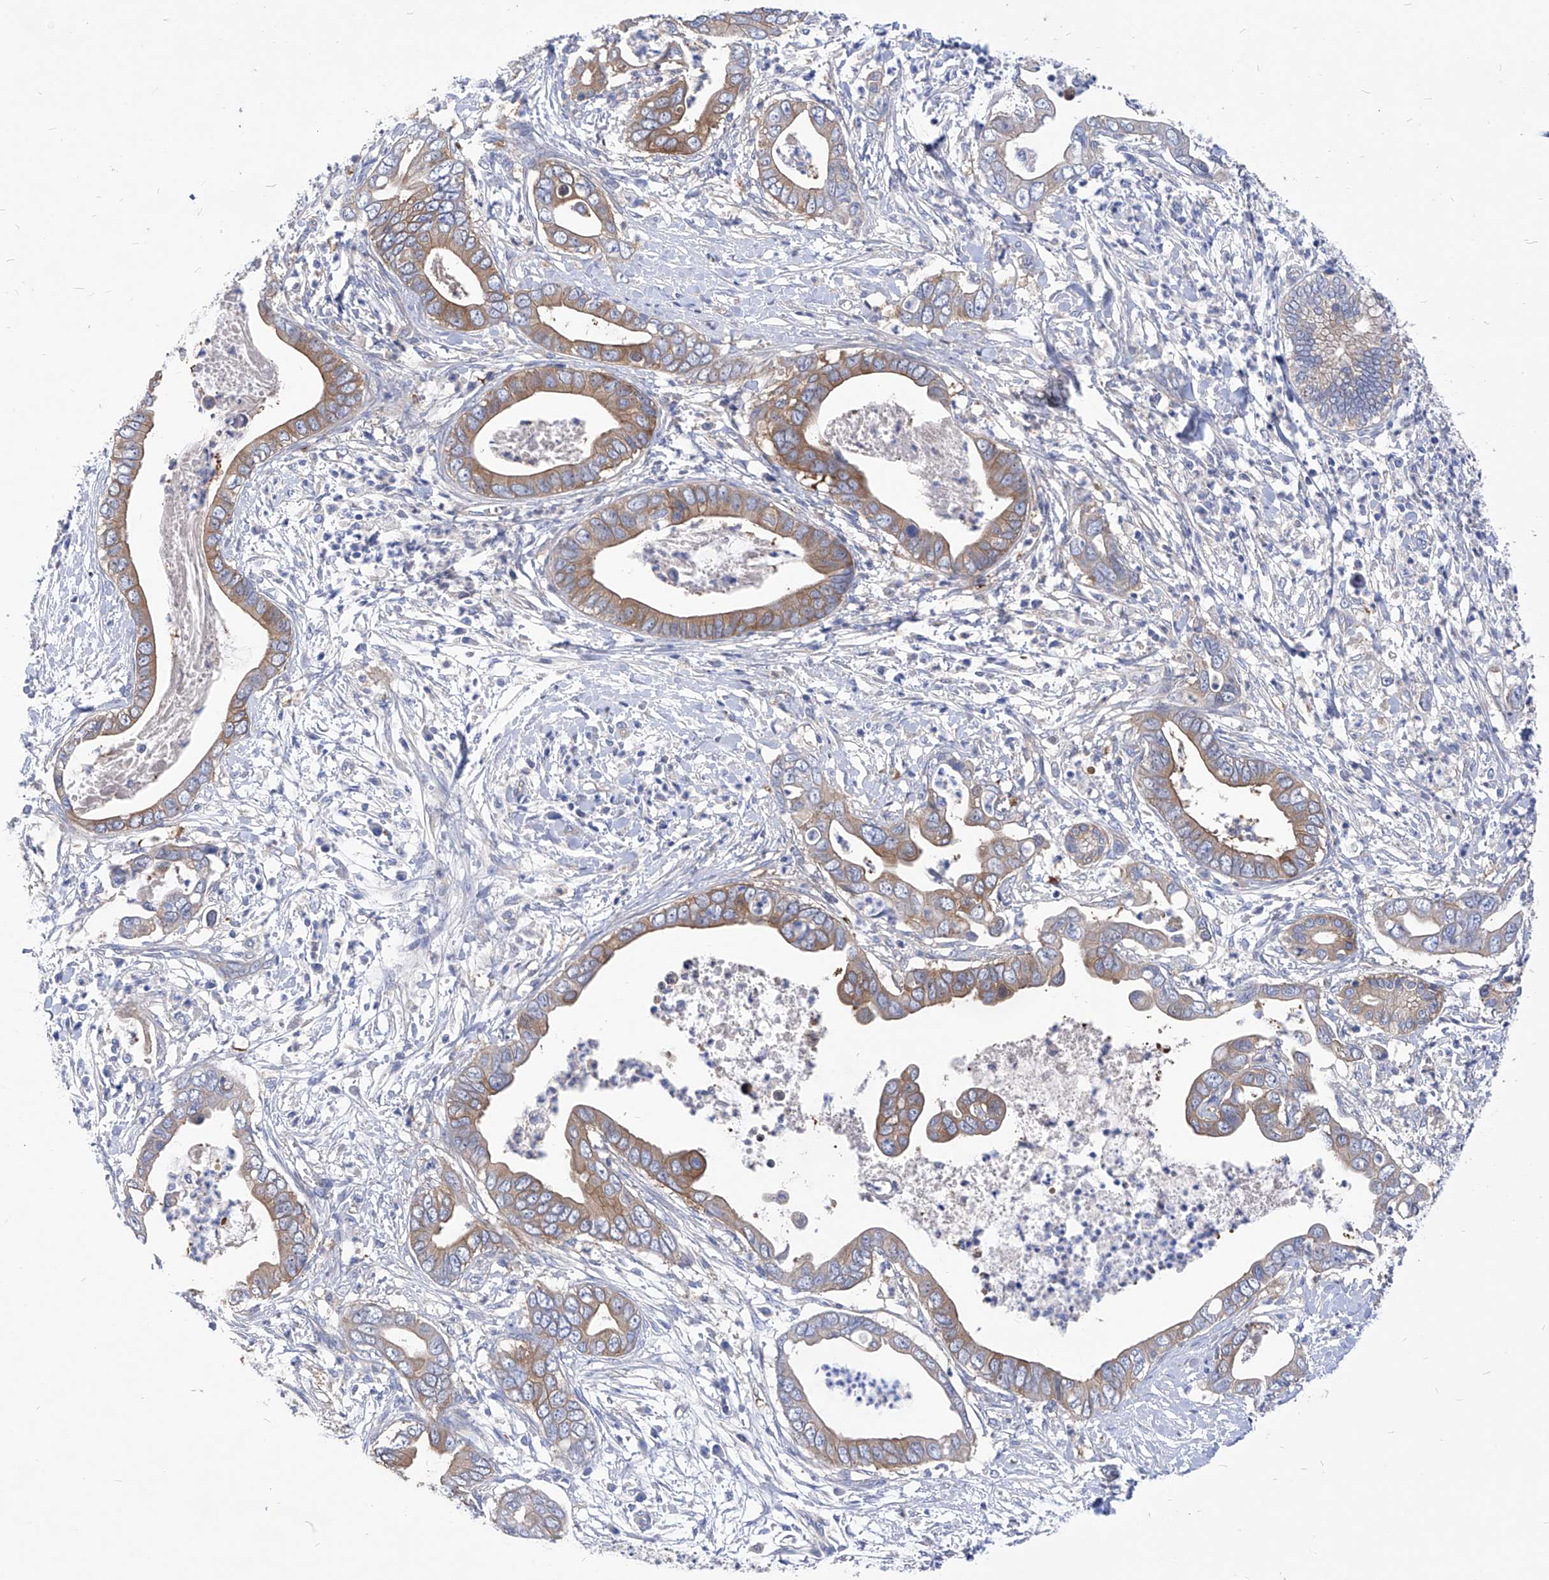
{"staining": {"intensity": "moderate", "quantity": ">75%", "location": "cytoplasmic/membranous"}, "tissue": "pancreatic cancer", "cell_type": "Tumor cells", "image_type": "cancer", "snomed": [{"axis": "morphology", "description": "Adenocarcinoma, NOS"}, {"axis": "topography", "description": "Pancreas"}], "caption": "IHC of human pancreatic cancer reveals medium levels of moderate cytoplasmic/membranous positivity in approximately >75% of tumor cells.", "gene": "XPNPEP1", "patient": {"sex": "male", "age": 75}}